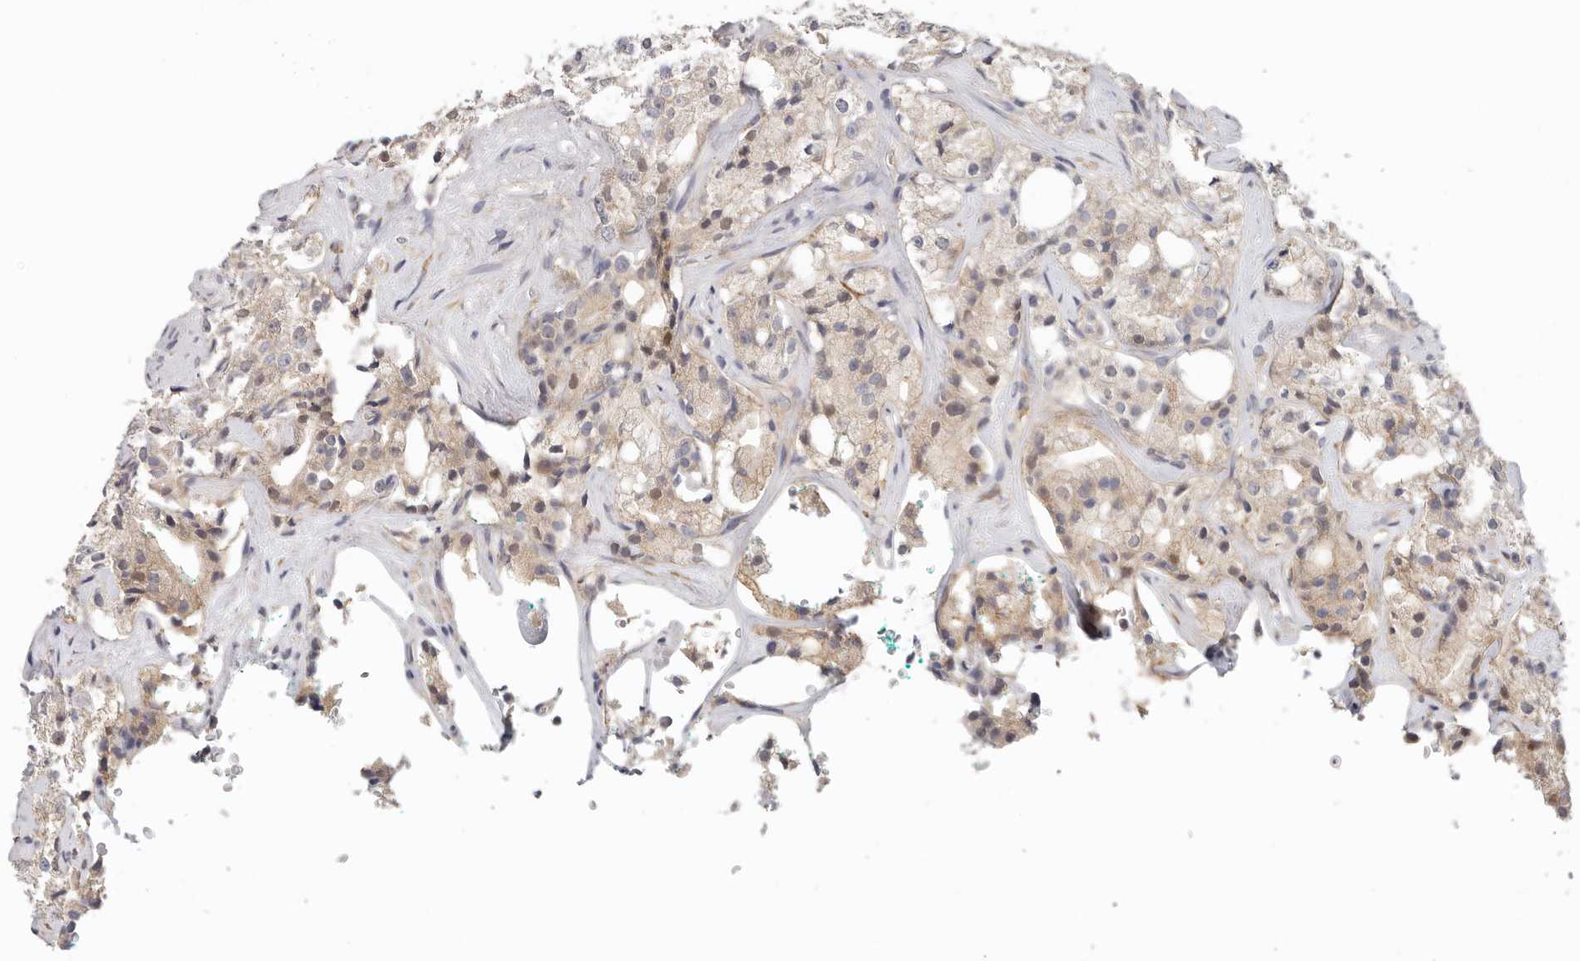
{"staining": {"intensity": "weak", "quantity": ">75%", "location": "cytoplasmic/membranous"}, "tissue": "prostate cancer", "cell_type": "Tumor cells", "image_type": "cancer", "snomed": [{"axis": "morphology", "description": "Adenocarcinoma, High grade"}, {"axis": "topography", "description": "Prostate"}], "caption": "This is a histology image of immunohistochemistry (IHC) staining of prostate cancer (adenocarcinoma (high-grade)), which shows weak positivity in the cytoplasmic/membranous of tumor cells.", "gene": "AFDN", "patient": {"sex": "male", "age": 64}}